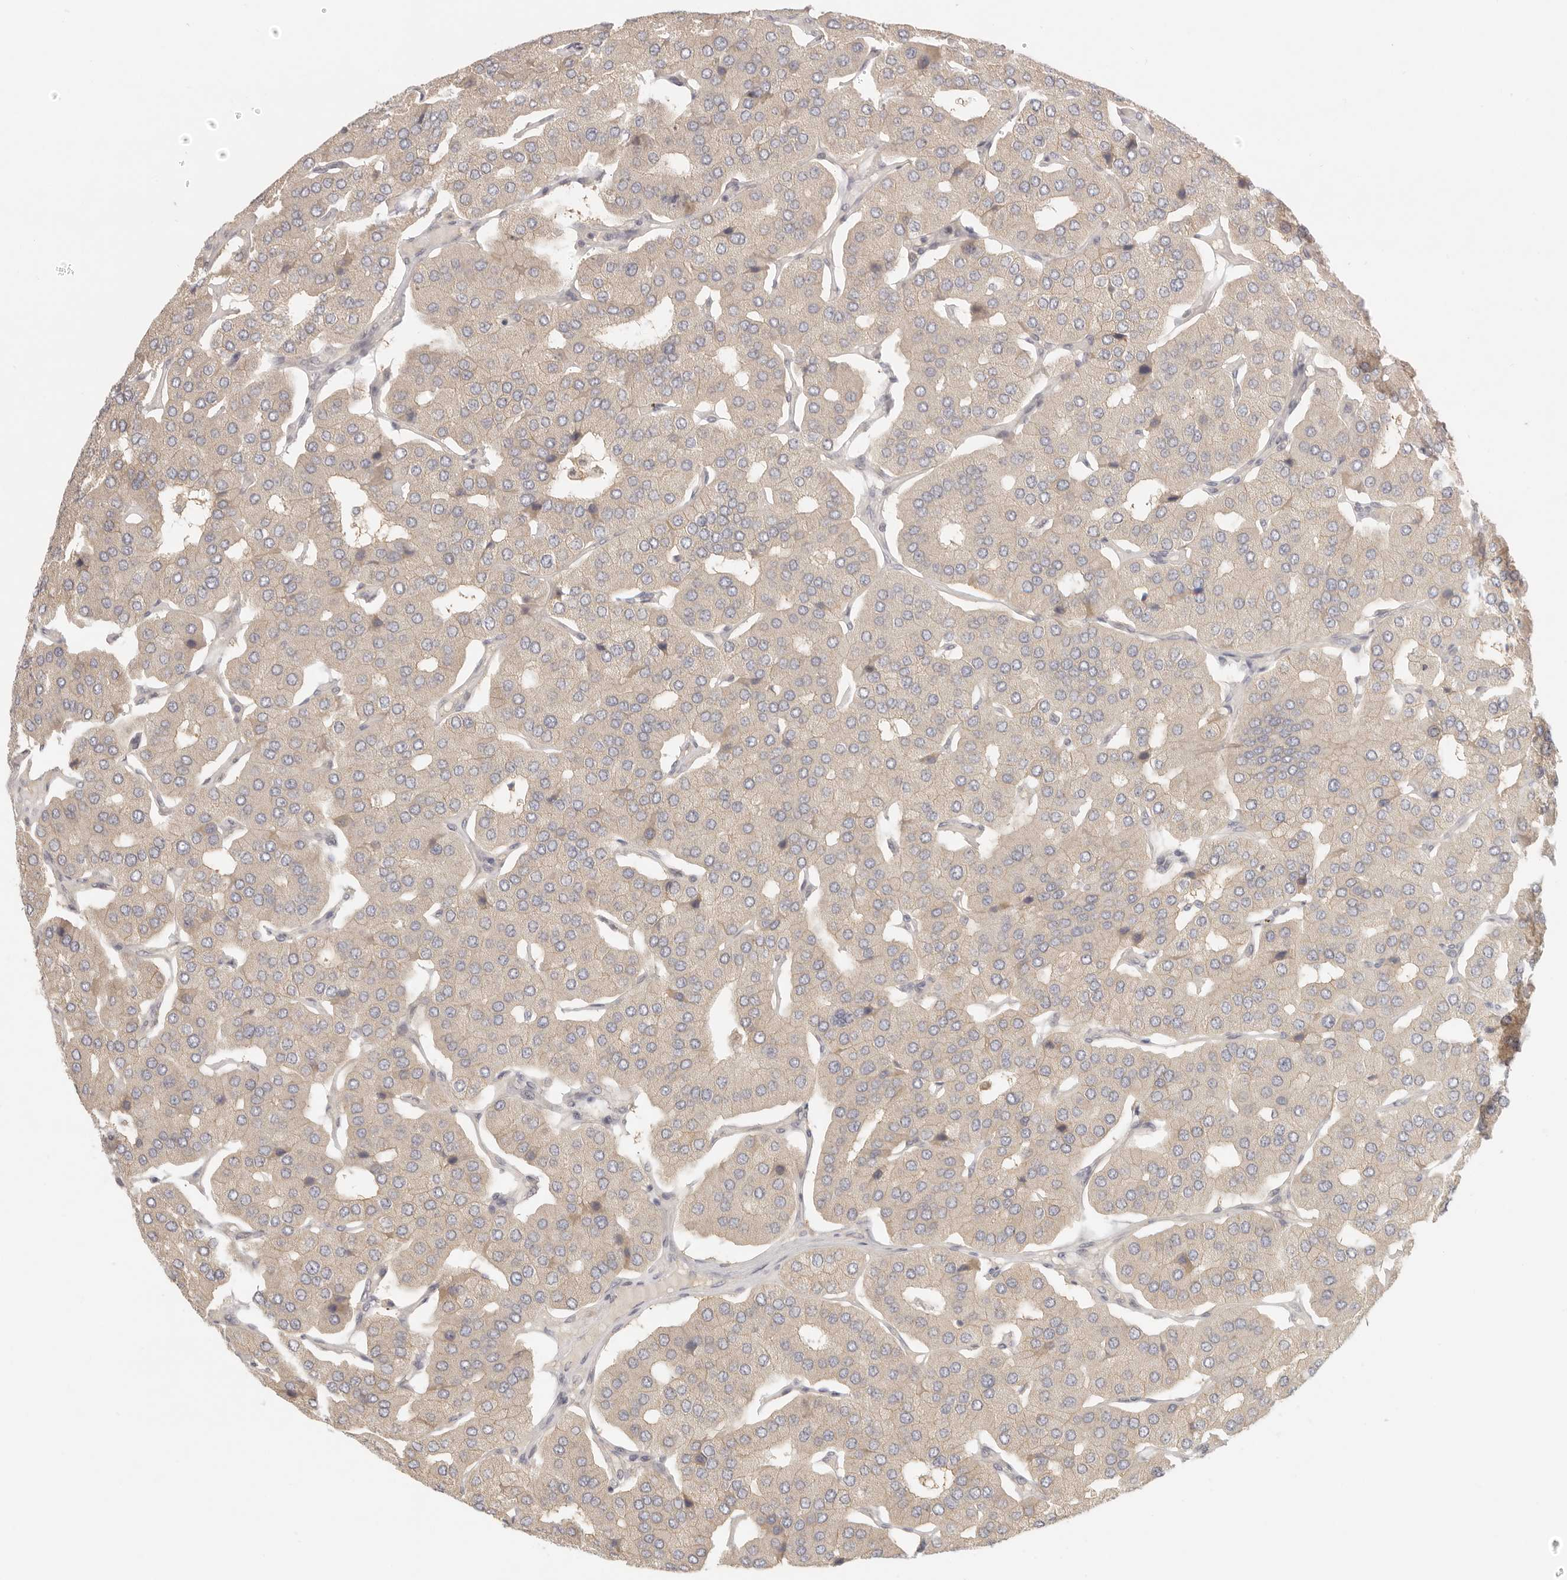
{"staining": {"intensity": "moderate", "quantity": "25%-75%", "location": "cytoplasmic/membranous"}, "tissue": "parathyroid gland", "cell_type": "Glandular cells", "image_type": "normal", "snomed": [{"axis": "morphology", "description": "Normal tissue, NOS"}, {"axis": "morphology", "description": "Adenoma, NOS"}, {"axis": "topography", "description": "Parathyroid gland"}], "caption": "High-magnification brightfield microscopy of normal parathyroid gland stained with DAB (3,3'-diaminobenzidine) (brown) and counterstained with hematoxylin (blue). glandular cells exhibit moderate cytoplasmic/membranous expression is identified in about25%-75% of cells. The staining was performed using DAB, with brown indicating positive protein expression. Nuclei are stained blue with hematoxylin.", "gene": "AHDC1", "patient": {"sex": "female", "age": 86}}